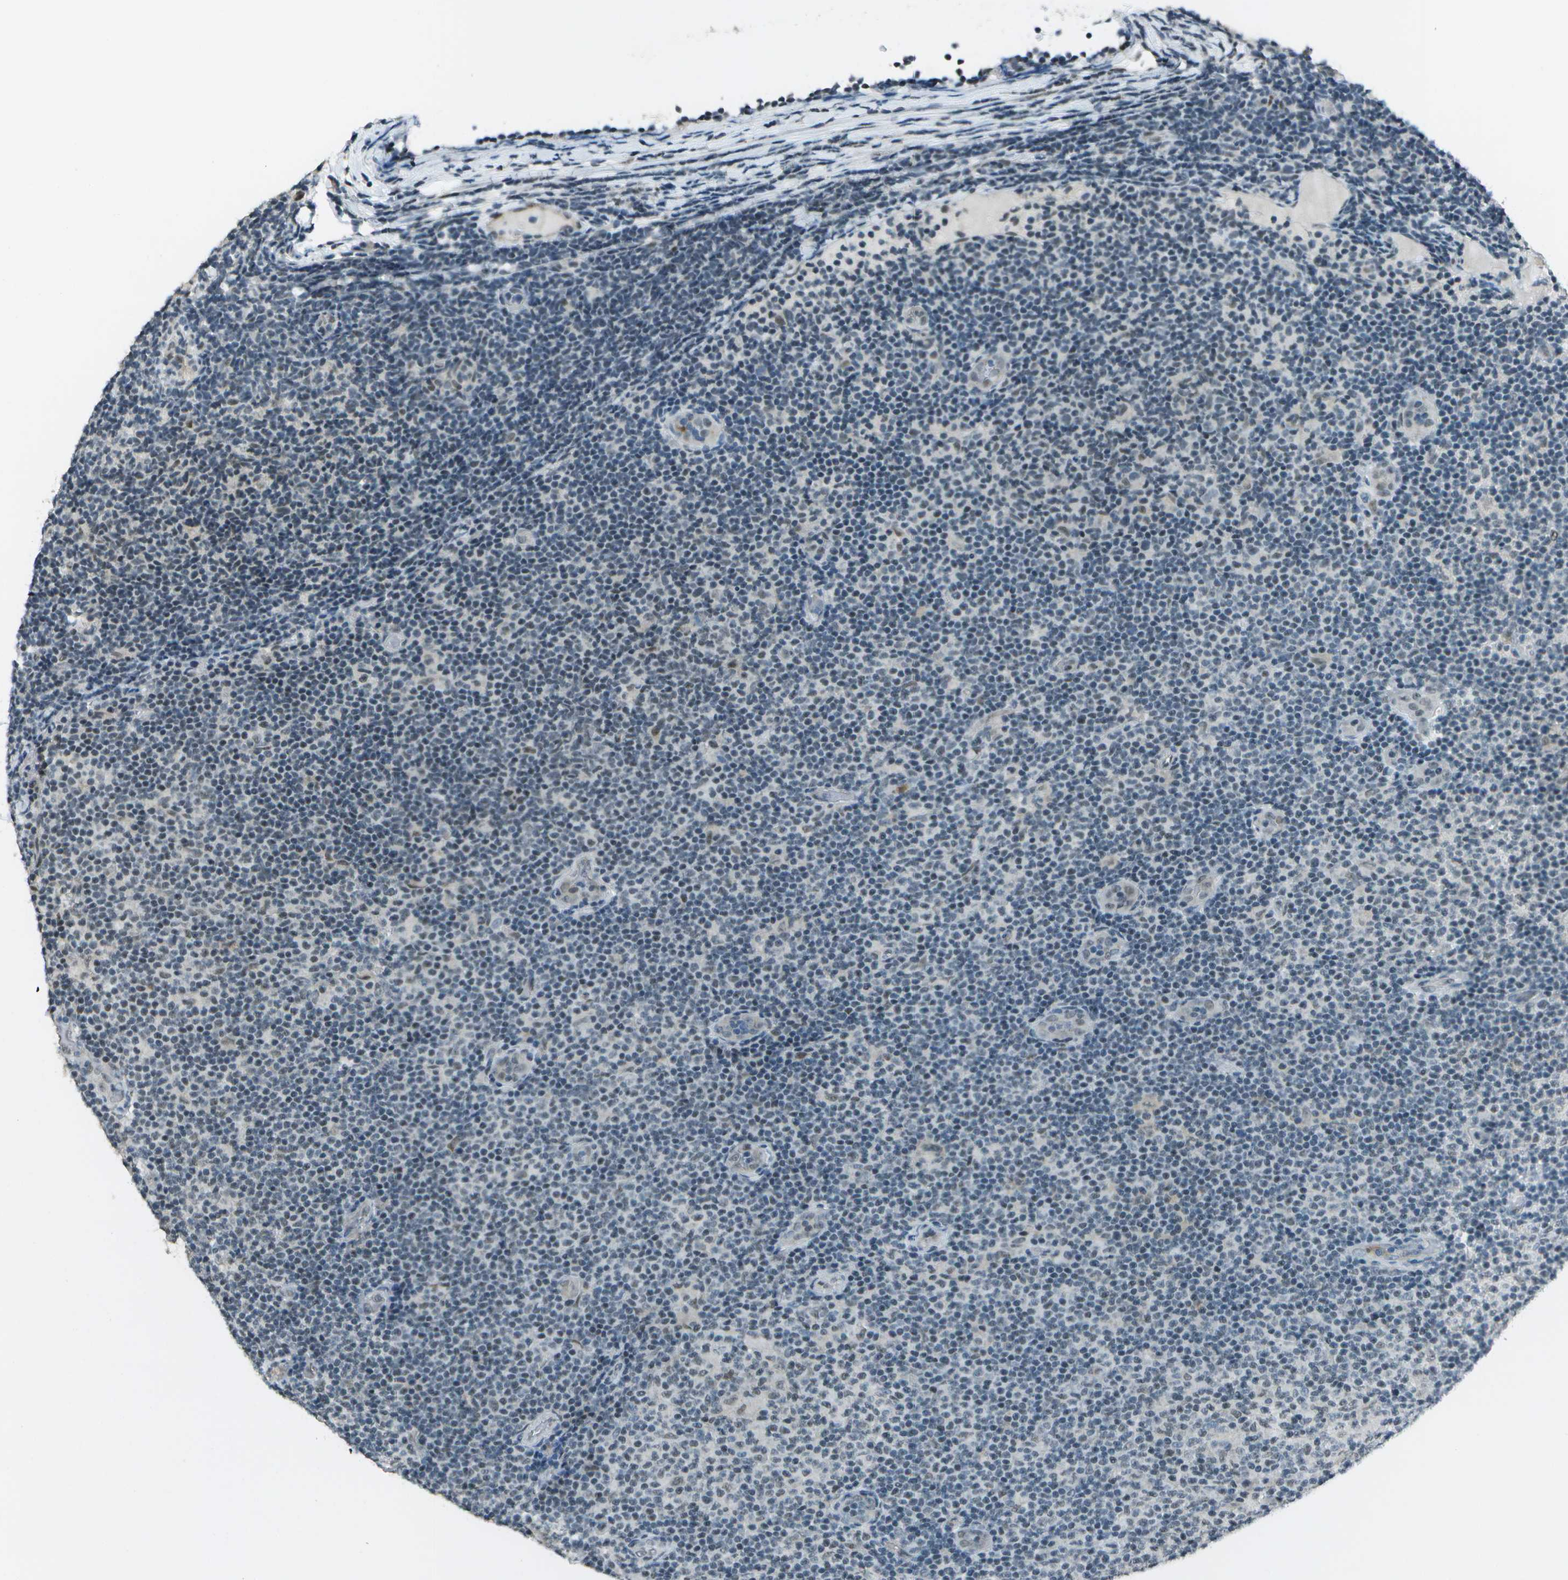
{"staining": {"intensity": "weak", "quantity": "<25%", "location": "nuclear"}, "tissue": "lymphoma", "cell_type": "Tumor cells", "image_type": "cancer", "snomed": [{"axis": "morphology", "description": "Malignant lymphoma, non-Hodgkin's type, Low grade"}, {"axis": "topography", "description": "Lymph node"}], "caption": "Low-grade malignant lymphoma, non-Hodgkin's type was stained to show a protein in brown. There is no significant expression in tumor cells.", "gene": "DEPDC1", "patient": {"sex": "male", "age": 83}}